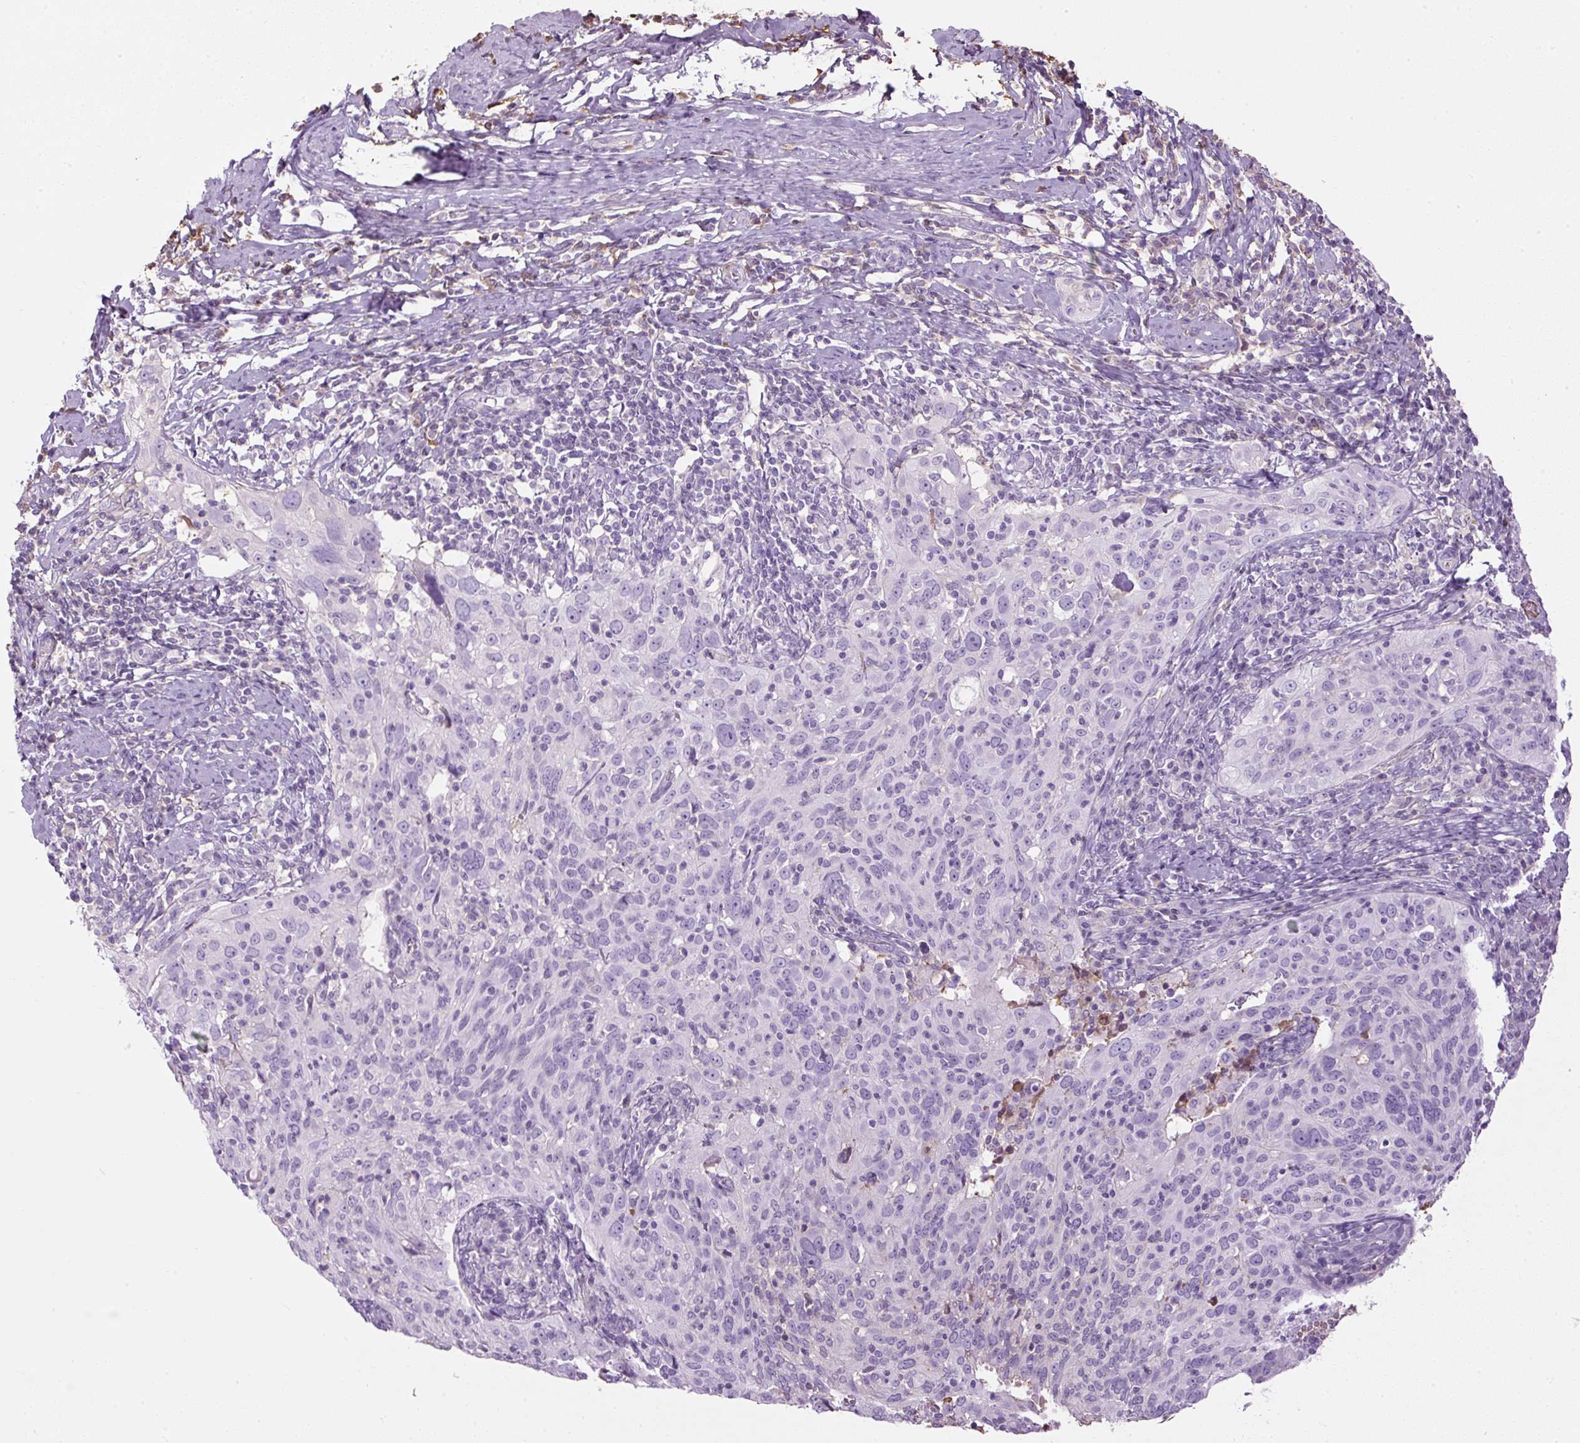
{"staining": {"intensity": "negative", "quantity": "none", "location": "none"}, "tissue": "cervical cancer", "cell_type": "Tumor cells", "image_type": "cancer", "snomed": [{"axis": "morphology", "description": "Squamous cell carcinoma, NOS"}, {"axis": "topography", "description": "Cervix"}], "caption": "Cervical cancer (squamous cell carcinoma) was stained to show a protein in brown. There is no significant positivity in tumor cells. The staining was performed using DAB to visualize the protein expression in brown, while the nuclei were stained in blue with hematoxylin (Magnification: 20x).", "gene": "APOA1", "patient": {"sex": "female", "age": 31}}